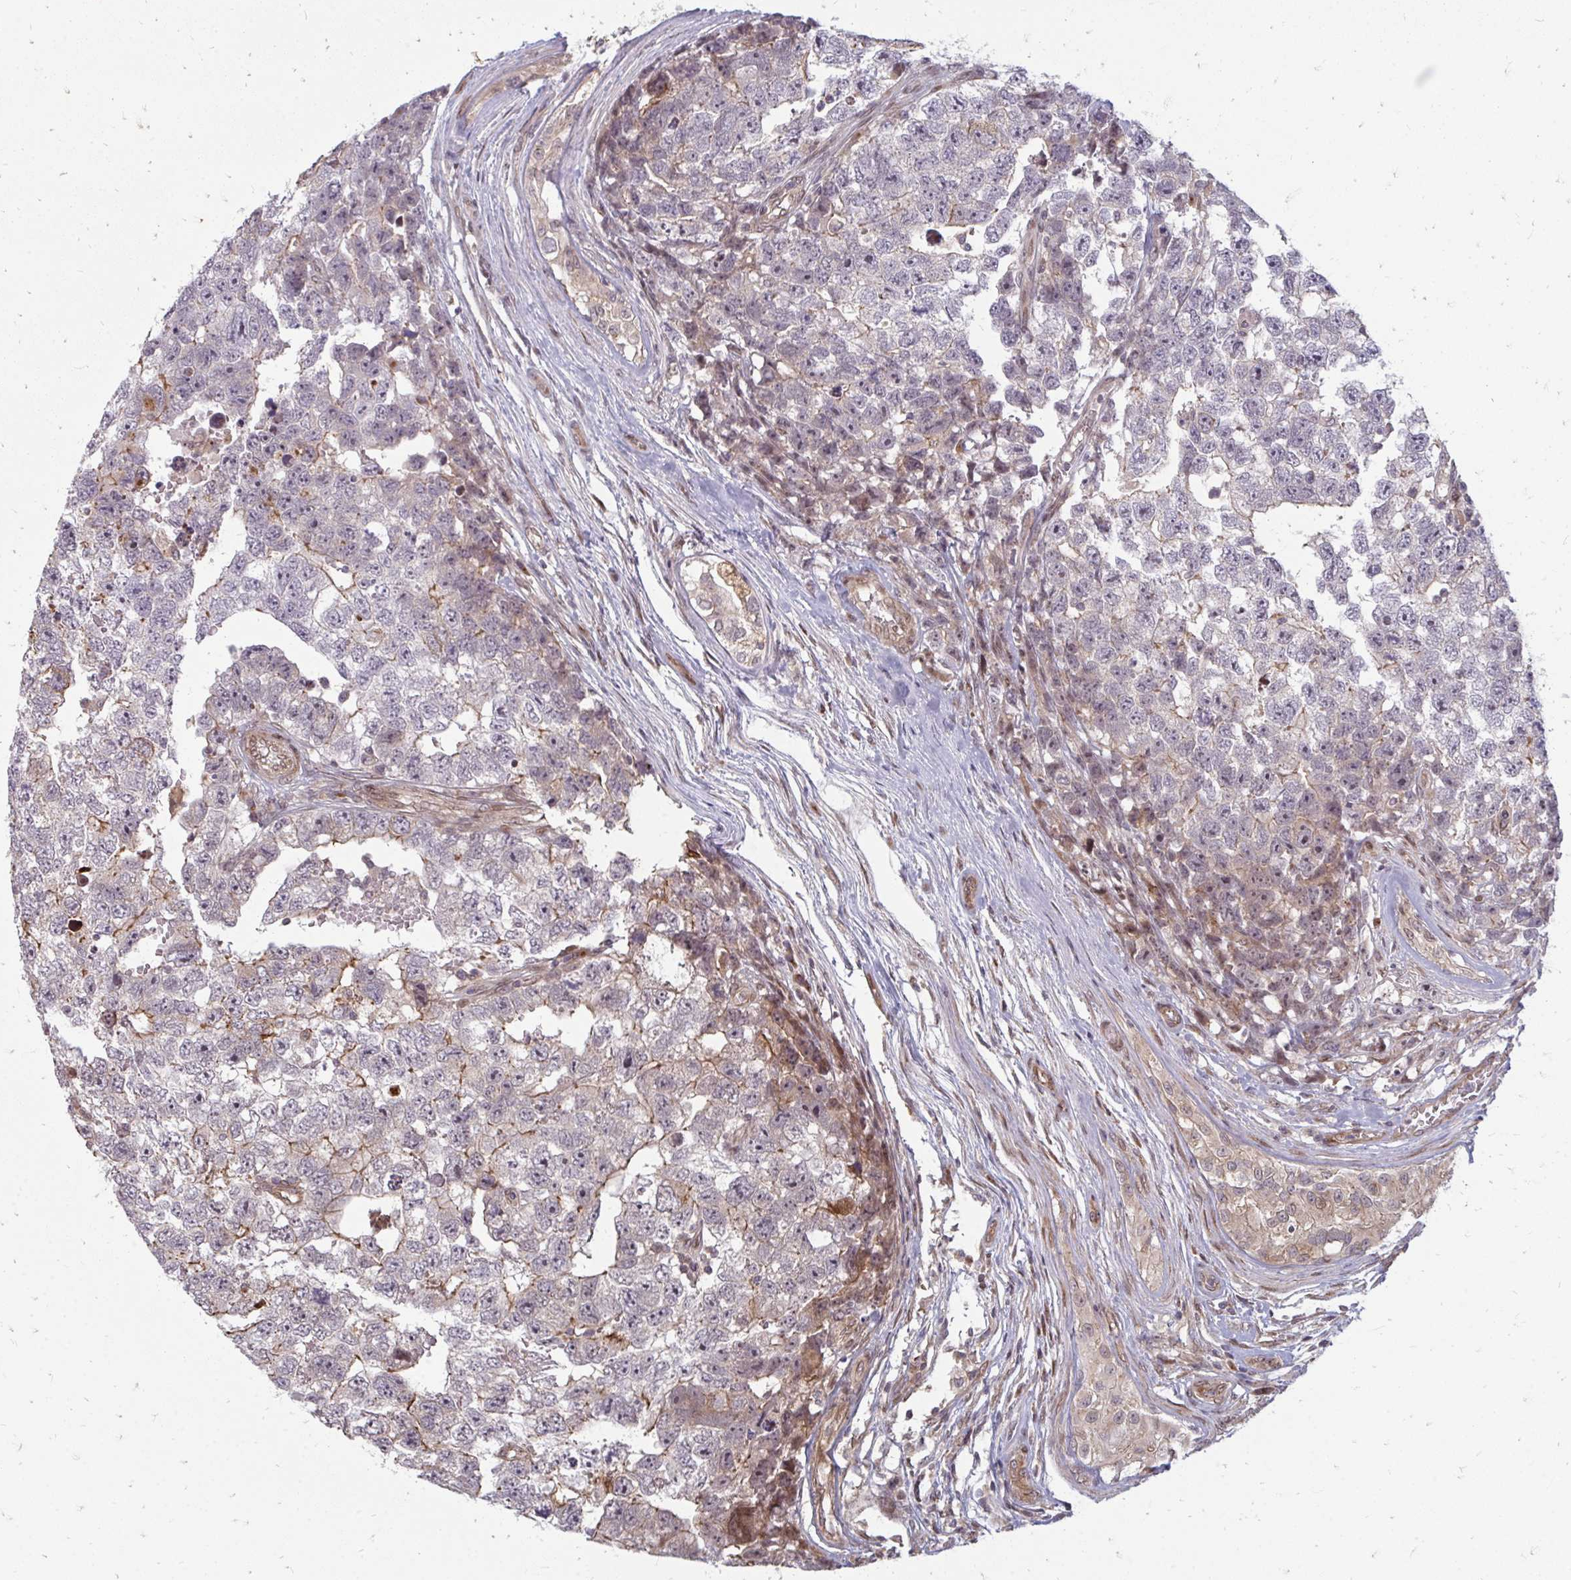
{"staining": {"intensity": "negative", "quantity": "none", "location": "none"}, "tissue": "testis cancer", "cell_type": "Tumor cells", "image_type": "cancer", "snomed": [{"axis": "morphology", "description": "Carcinoma, Embryonal, NOS"}, {"axis": "topography", "description": "Testis"}], "caption": "This is a micrograph of immunohistochemistry (IHC) staining of embryonal carcinoma (testis), which shows no staining in tumor cells.", "gene": "ZNF285", "patient": {"sex": "male", "age": 22}}